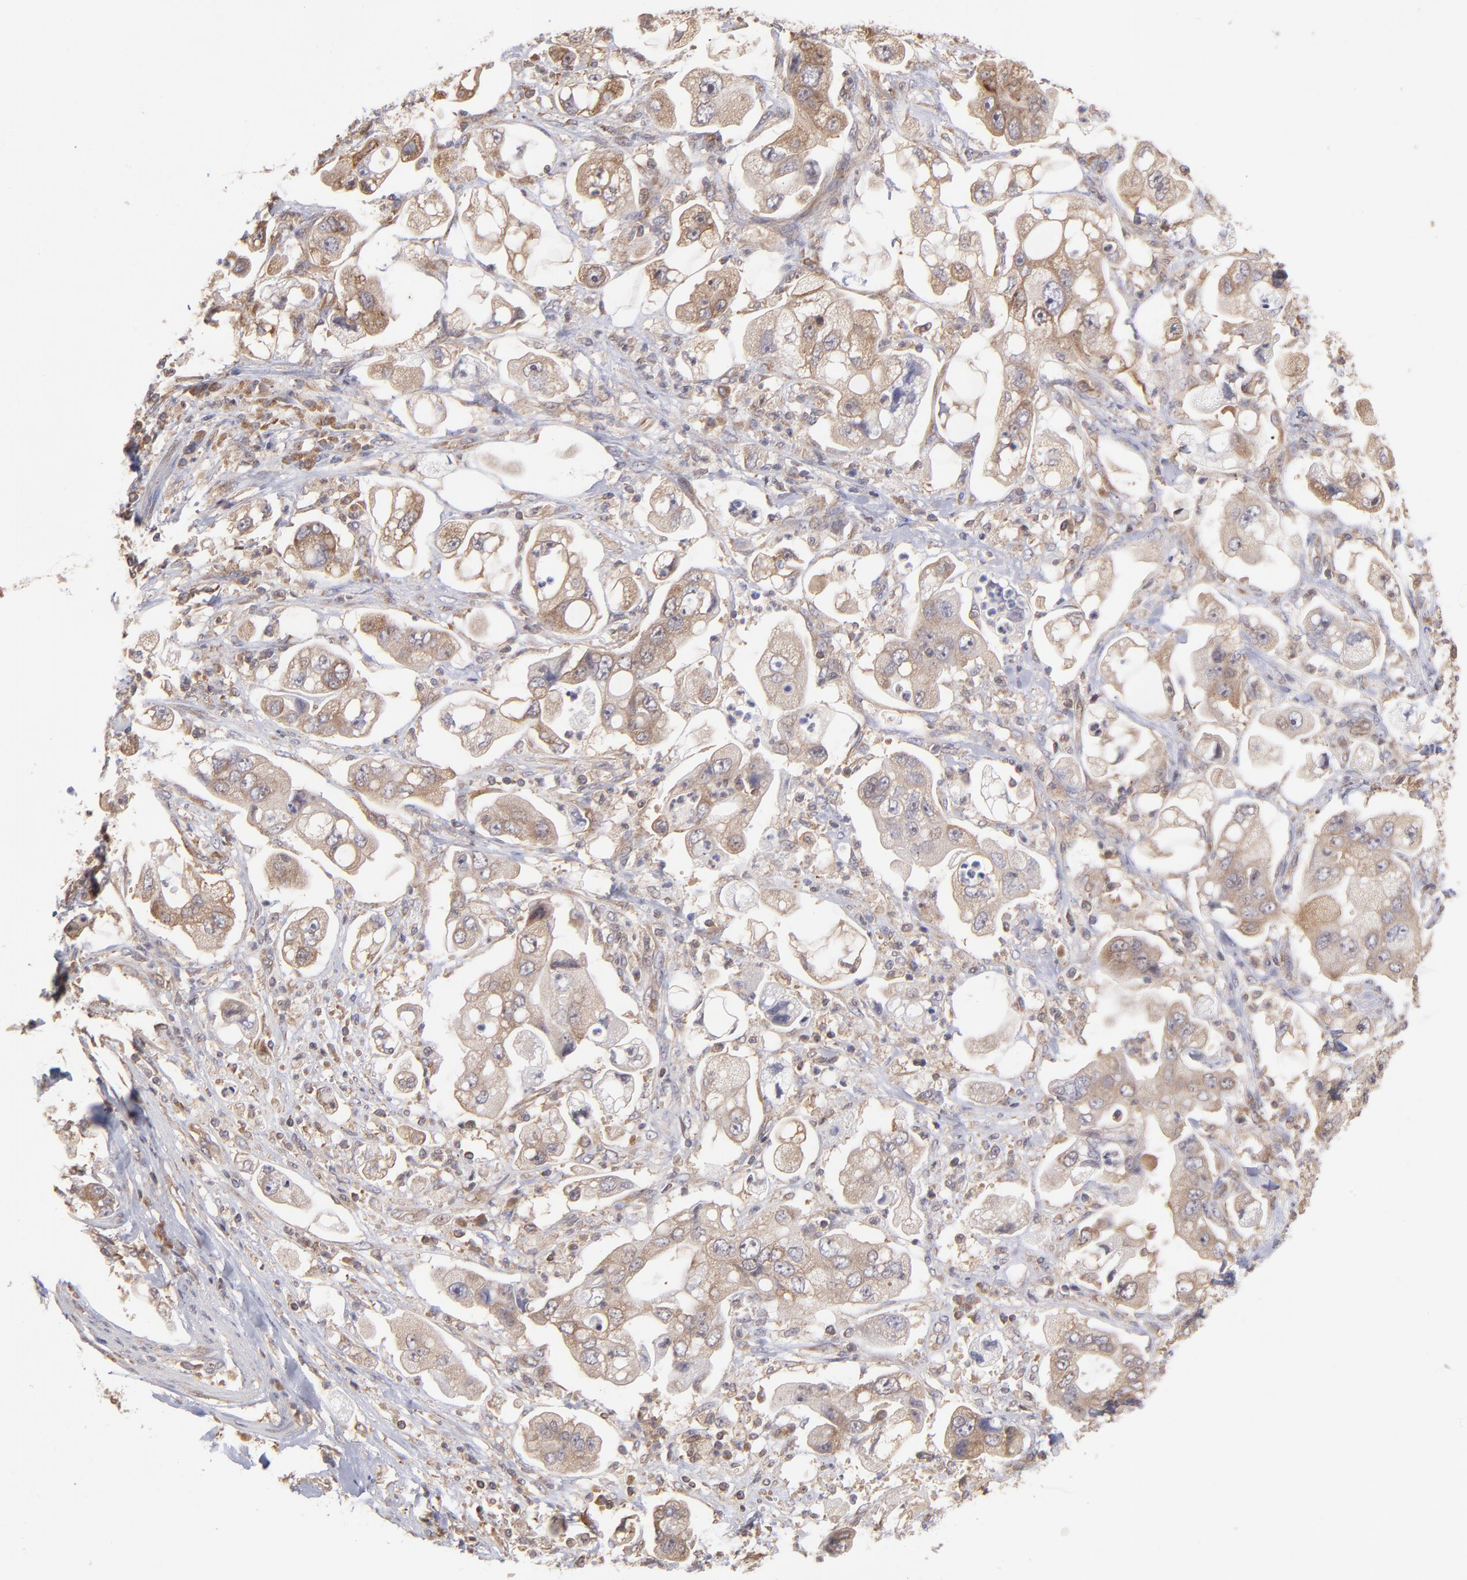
{"staining": {"intensity": "weak", "quantity": ">75%", "location": "cytoplasmic/membranous"}, "tissue": "stomach cancer", "cell_type": "Tumor cells", "image_type": "cancer", "snomed": [{"axis": "morphology", "description": "Adenocarcinoma, NOS"}, {"axis": "topography", "description": "Stomach"}], "caption": "Weak cytoplasmic/membranous staining is identified in about >75% of tumor cells in stomach cancer.", "gene": "MAPRE1", "patient": {"sex": "male", "age": 62}}